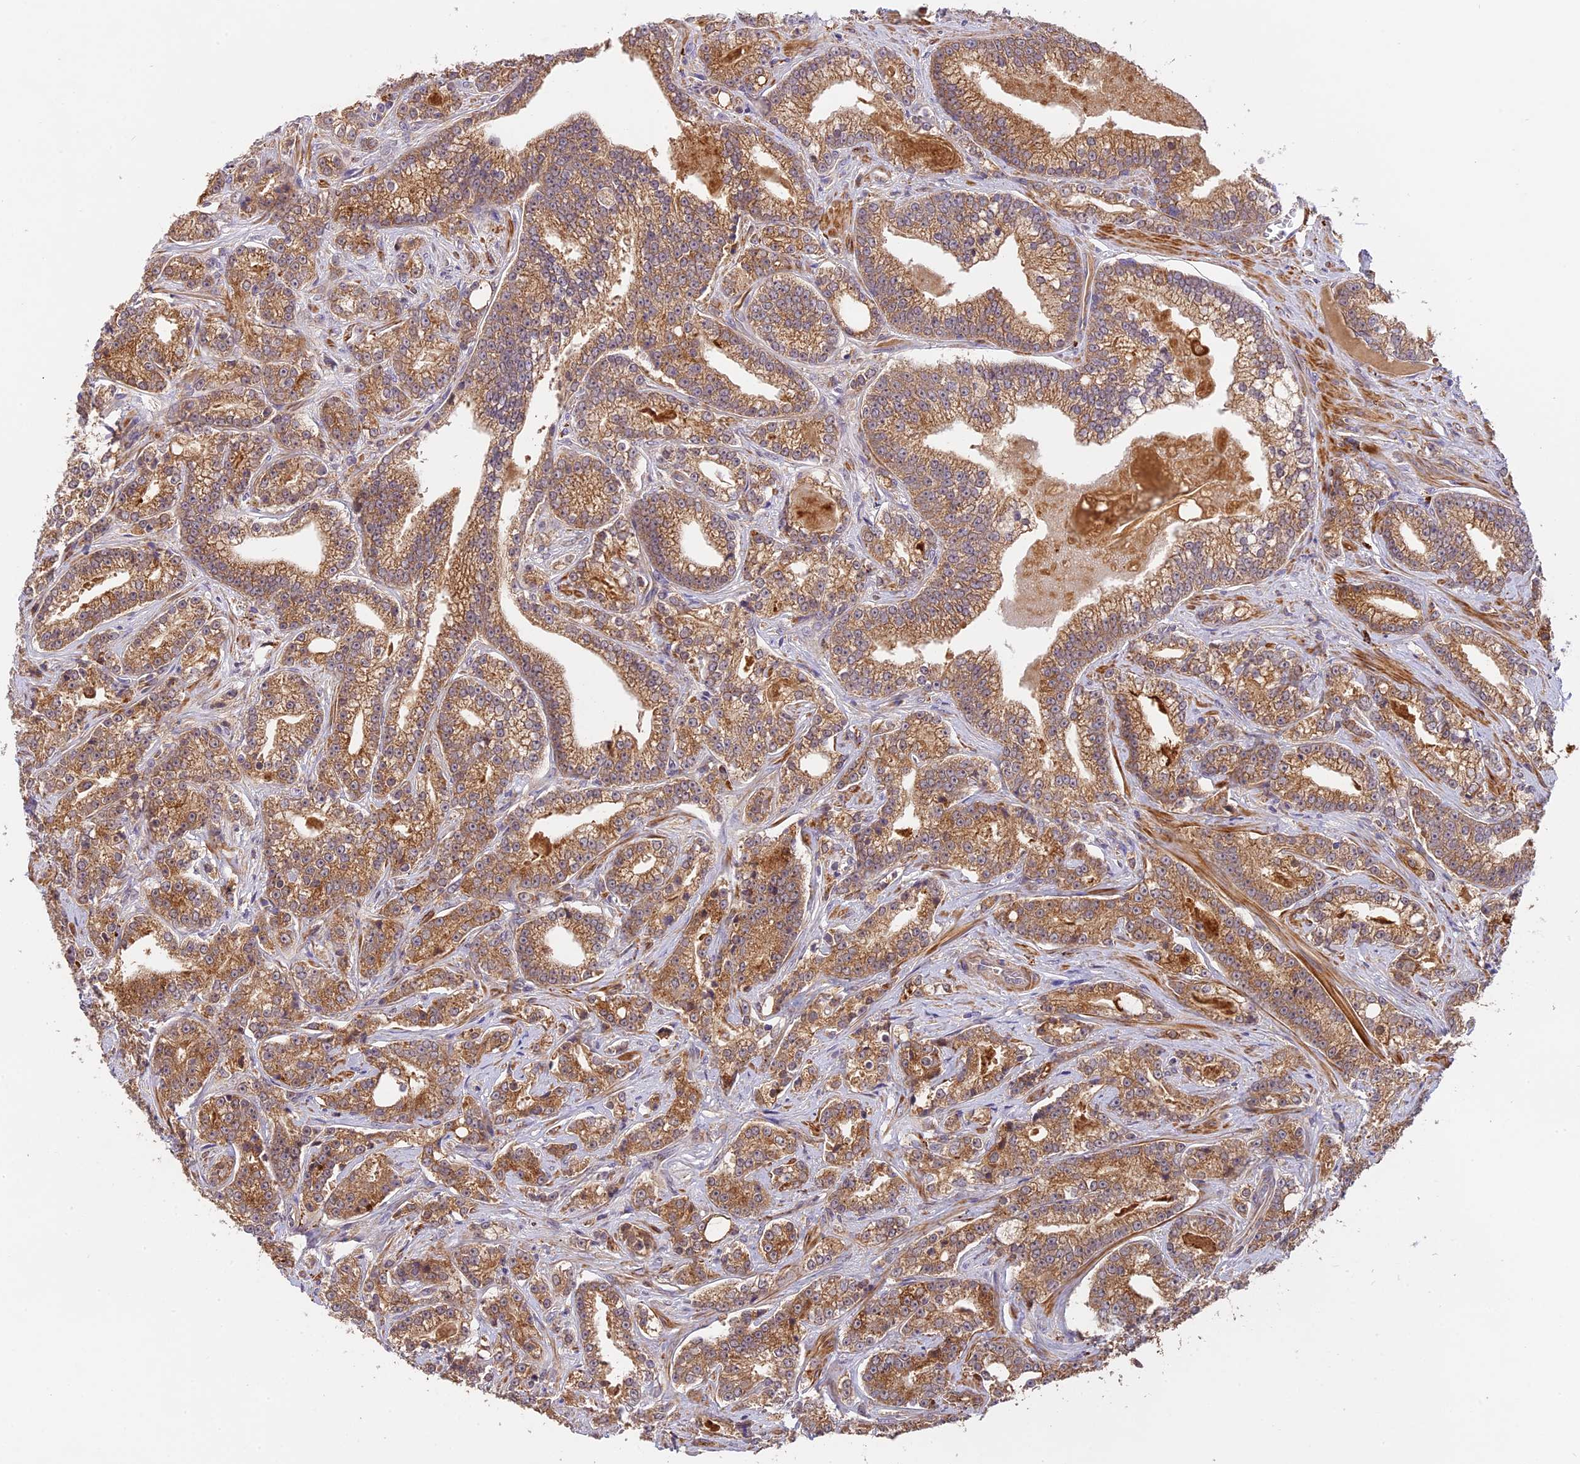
{"staining": {"intensity": "moderate", "quantity": ">75%", "location": "cytoplasmic/membranous"}, "tissue": "prostate cancer", "cell_type": "Tumor cells", "image_type": "cancer", "snomed": [{"axis": "morphology", "description": "Adenocarcinoma, High grade"}, {"axis": "topography", "description": "Prostate"}], "caption": "This histopathology image demonstrates IHC staining of prostate high-grade adenocarcinoma, with medium moderate cytoplasmic/membranous staining in about >75% of tumor cells.", "gene": "COPE", "patient": {"sex": "male", "age": 67}}